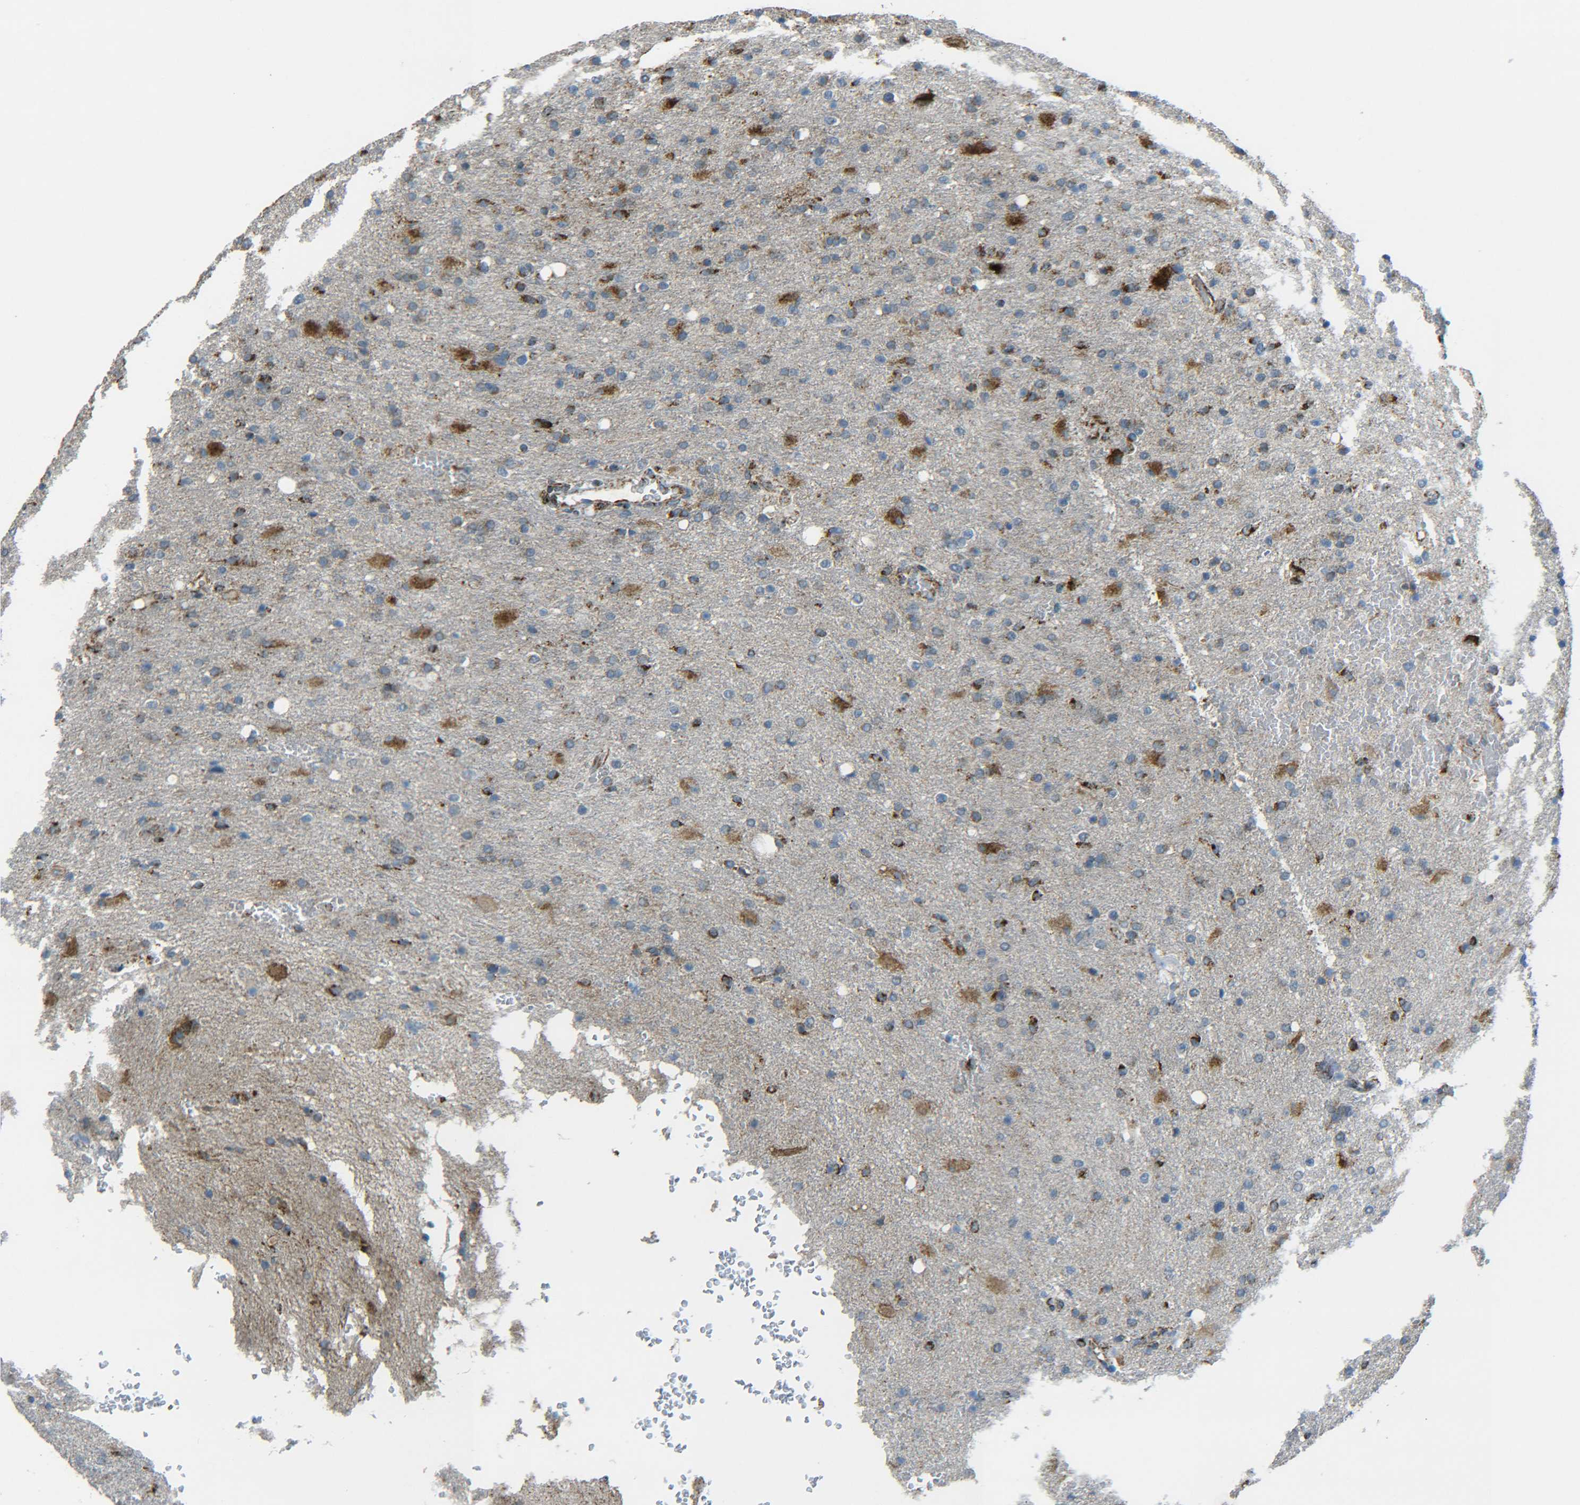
{"staining": {"intensity": "moderate", "quantity": ">75%", "location": "cytoplasmic/membranous"}, "tissue": "glioma", "cell_type": "Tumor cells", "image_type": "cancer", "snomed": [{"axis": "morphology", "description": "Glioma, malignant, High grade"}, {"axis": "topography", "description": "Brain"}], "caption": "Protein expression analysis of glioma displays moderate cytoplasmic/membranous positivity in approximately >75% of tumor cells.", "gene": "CYB5R1", "patient": {"sex": "male", "age": 71}}